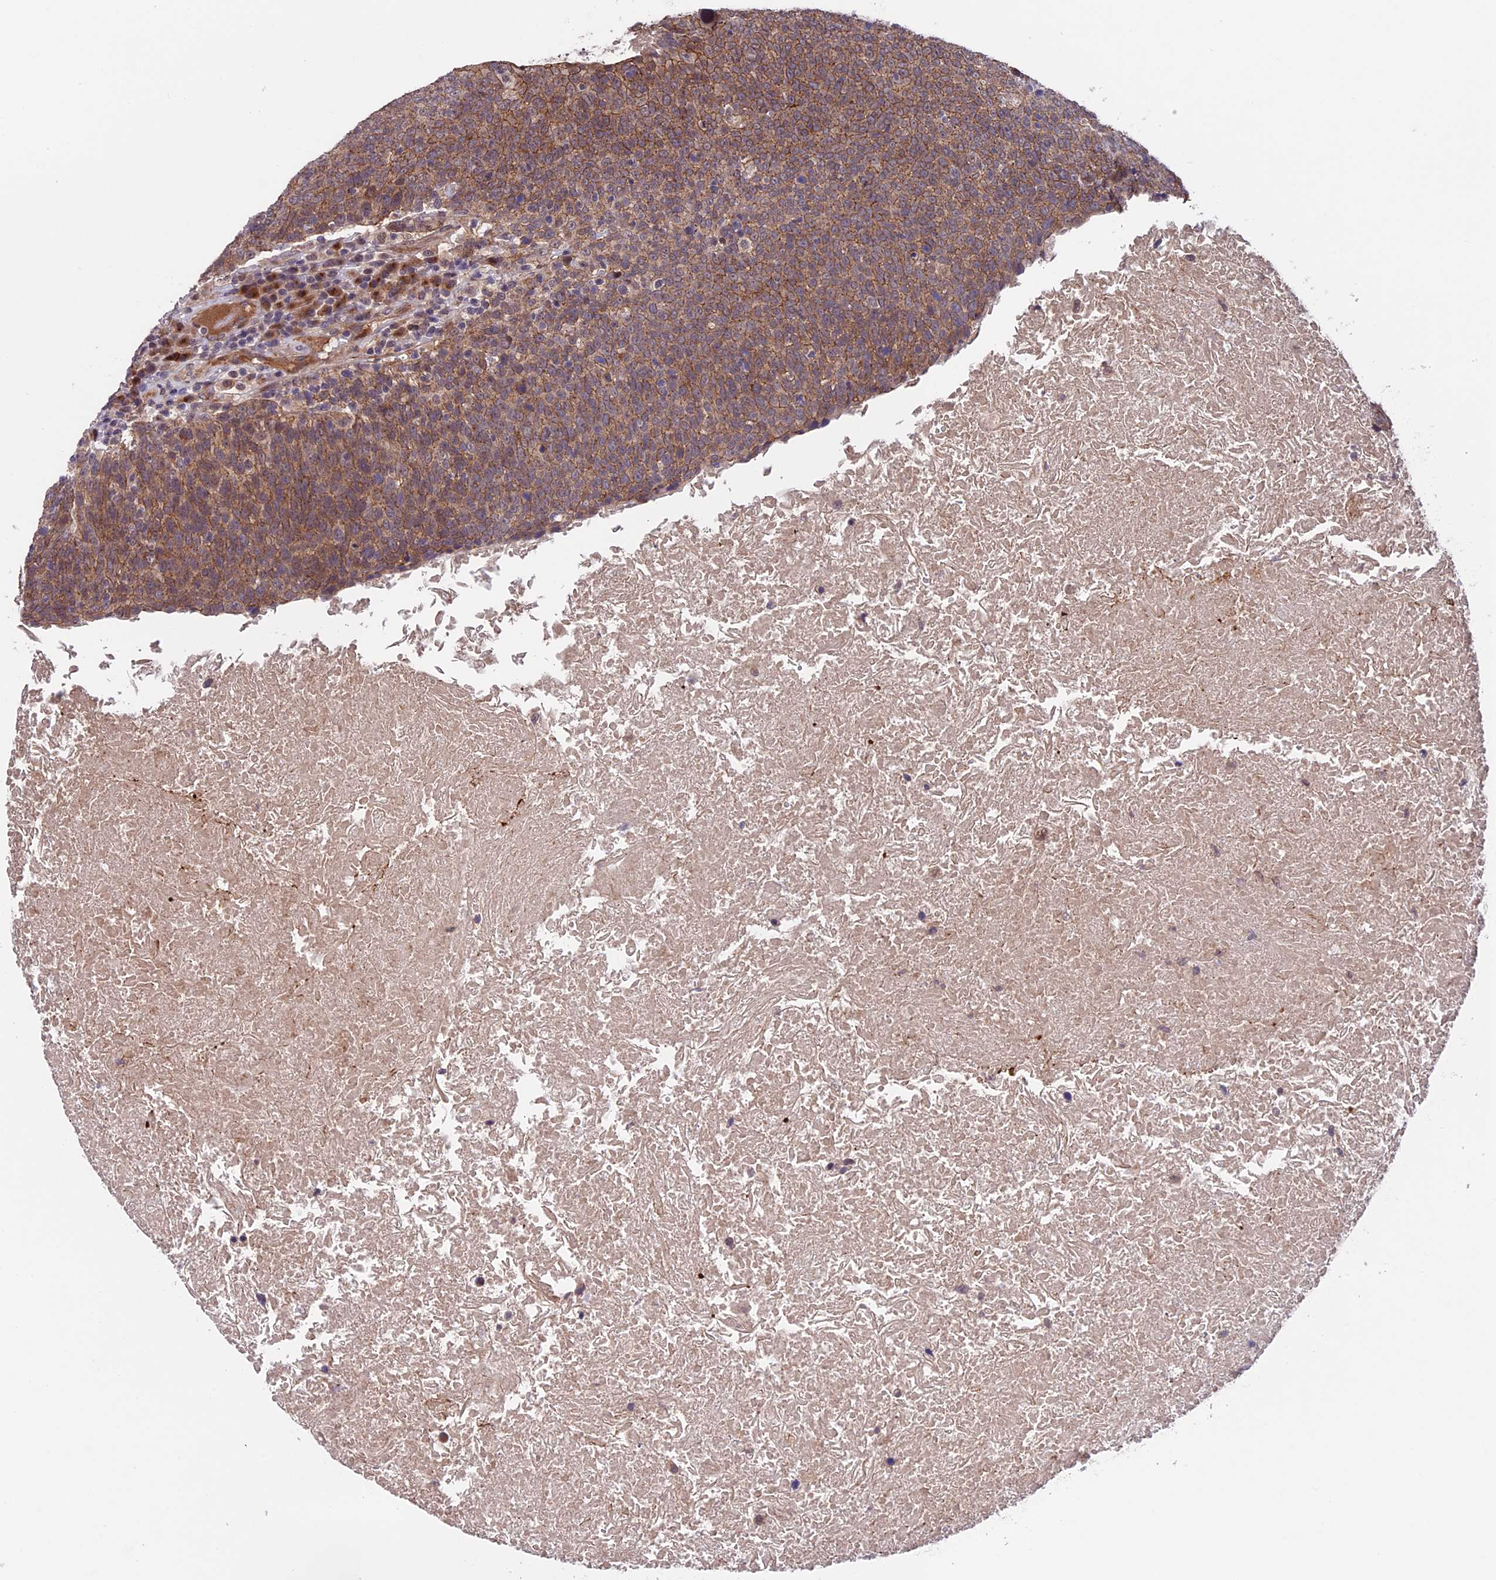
{"staining": {"intensity": "moderate", "quantity": ">75%", "location": "cytoplasmic/membranous"}, "tissue": "head and neck cancer", "cell_type": "Tumor cells", "image_type": "cancer", "snomed": [{"axis": "morphology", "description": "Squamous cell carcinoma, NOS"}, {"axis": "morphology", "description": "Squamous cell carcinoma, metastatic, NOS"}, {"axis": "topography", "description": "Lymph node"}, {"axis": "topography", "description": "Head-Neck"}], "caption": "Head and neck cancer was stained to show a protein in brown. There is medium levels of moderate cytoplasmic/membranous expression in about >75% of tumor cells.", "gene": "SIPA1L3", "patient": {"sex": "male", "age": 62}}